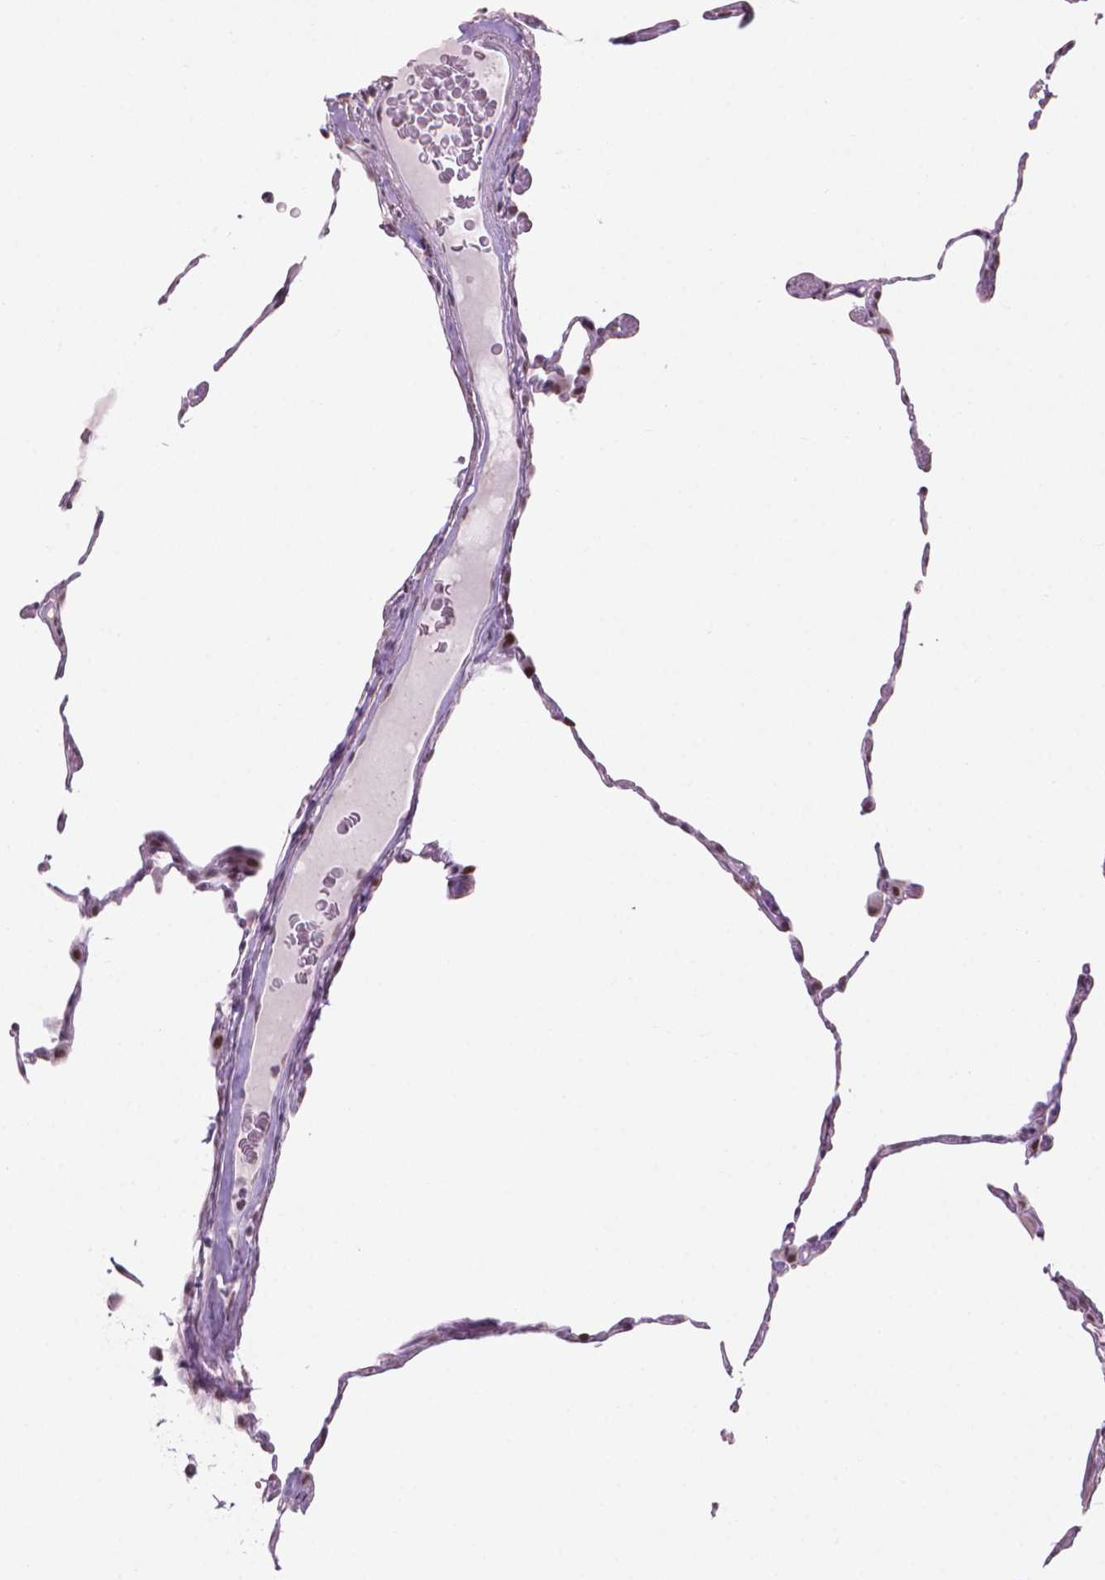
{"staining": {"intensity": "moderate", "quantity": "25%-75%", "location": "nuclear"}, "tissue": "lung", "cell_type": "Alveolar cells", "image_type": "normal", "snomed": [{"axis": "morphology", "description": "Normal tissue, NOS"}, {"axis": "topography", "description": "Lung"}], "caption": "Benign lung was stained to show a protein in brown. There is medium levels of moderate nuclear positivity in approximately 25%-75% of alveolar cells. Immunohistochemistry (ihc) stains the protein of interest in brown and the nuclei are stained blue.", "gene": "HES7", "patient": {"sex": "female", "age": 57}}